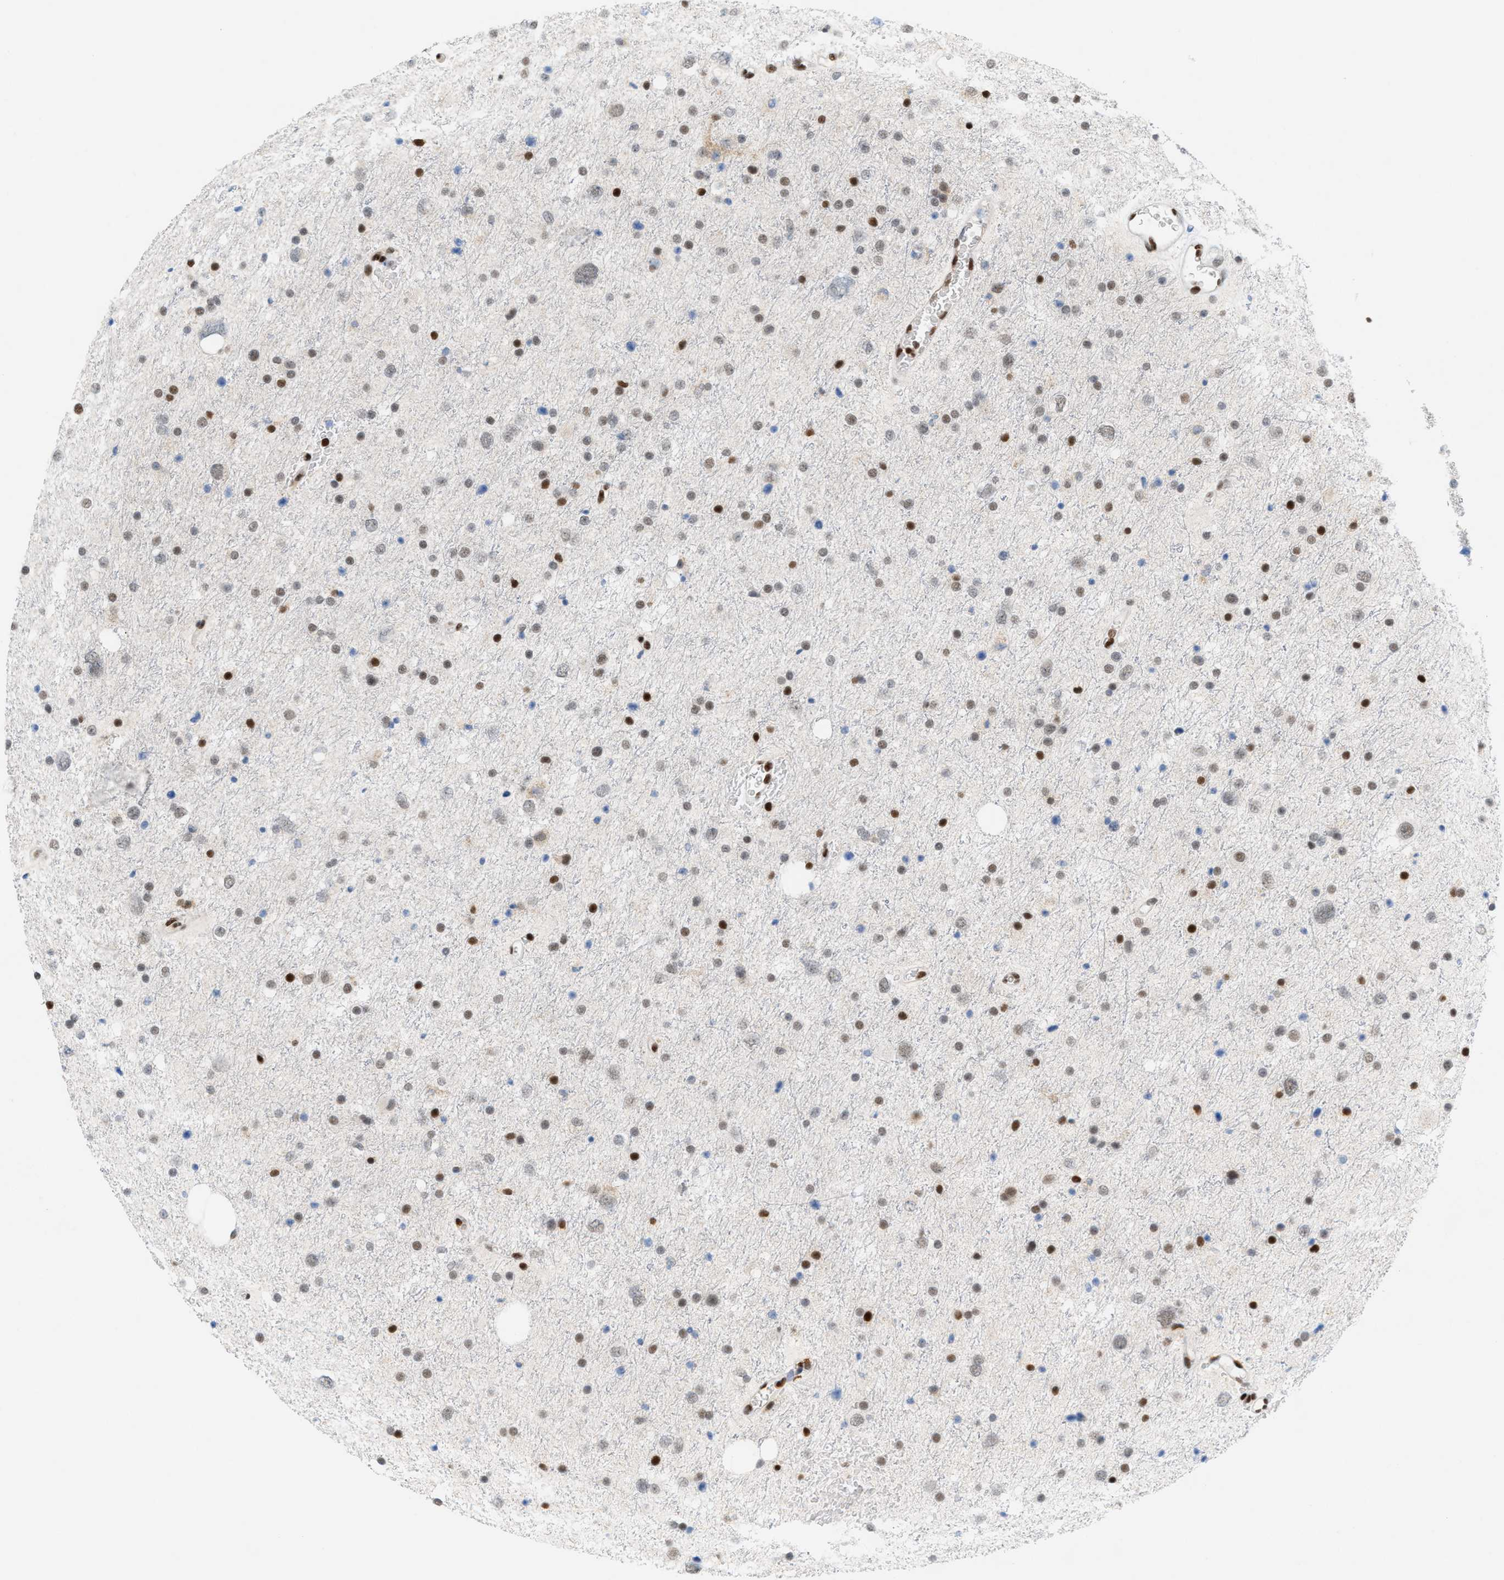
{"staining": {"intensity": "moderate", "quantity": ">75%", "location": "nuclear"}, "tissue": "glioma", "cell_type": "Tumor cells", "image_type": "cancer", "snomed": [{"axis": "morphology", "description": "Glioma, malignant, Low grade"}, {"axis": "topography", "description": "Brain"}], "caption": "This is a photomicrograph of immunohistochemistry staining of malignant low-grade glioma, which shows moderate staining in the nuclear of tumor cells.", "gene": "RNASEK-C17orf49", "patient": {"sex": "female", "age": 37}}